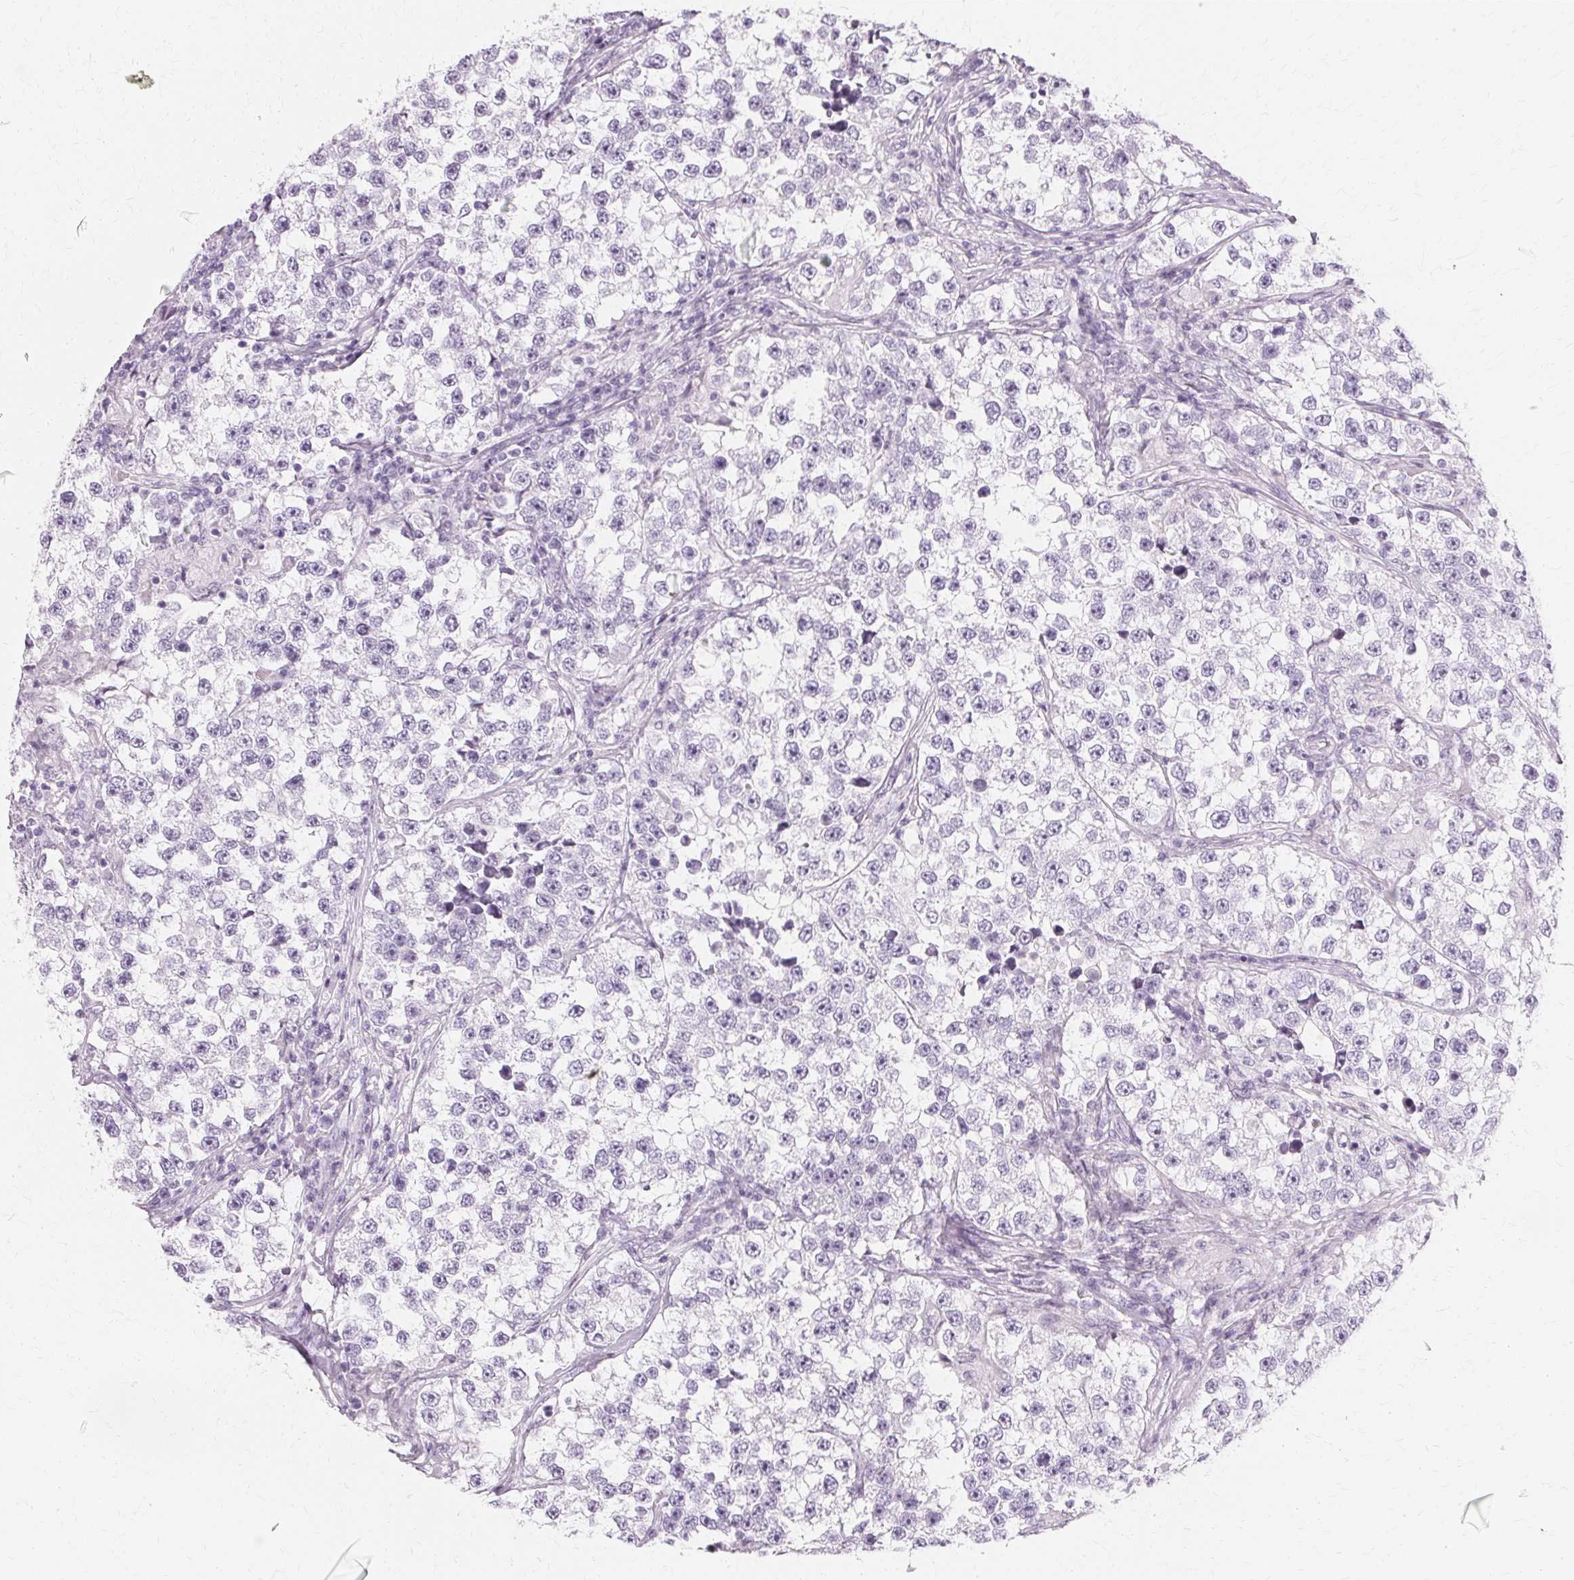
{"staining": {"intensity": "negative", "quantity": "none", "location": "none"}, "tissue": "testis cancer", "cell_type": "Tumor cells", "image_type": "cancer", "snomed": [{"axis": "morphology", "description": "Seminoma, NOS"}, {"axis": "topography", "description": "Testis"}], "caption": "DAB immunohistochemical staining of testis cancer (seminoma) demonstrates no significant staining in tumor cells.", "gene": "KRT6C", "patient": {"sex": "male", "age": 46}}